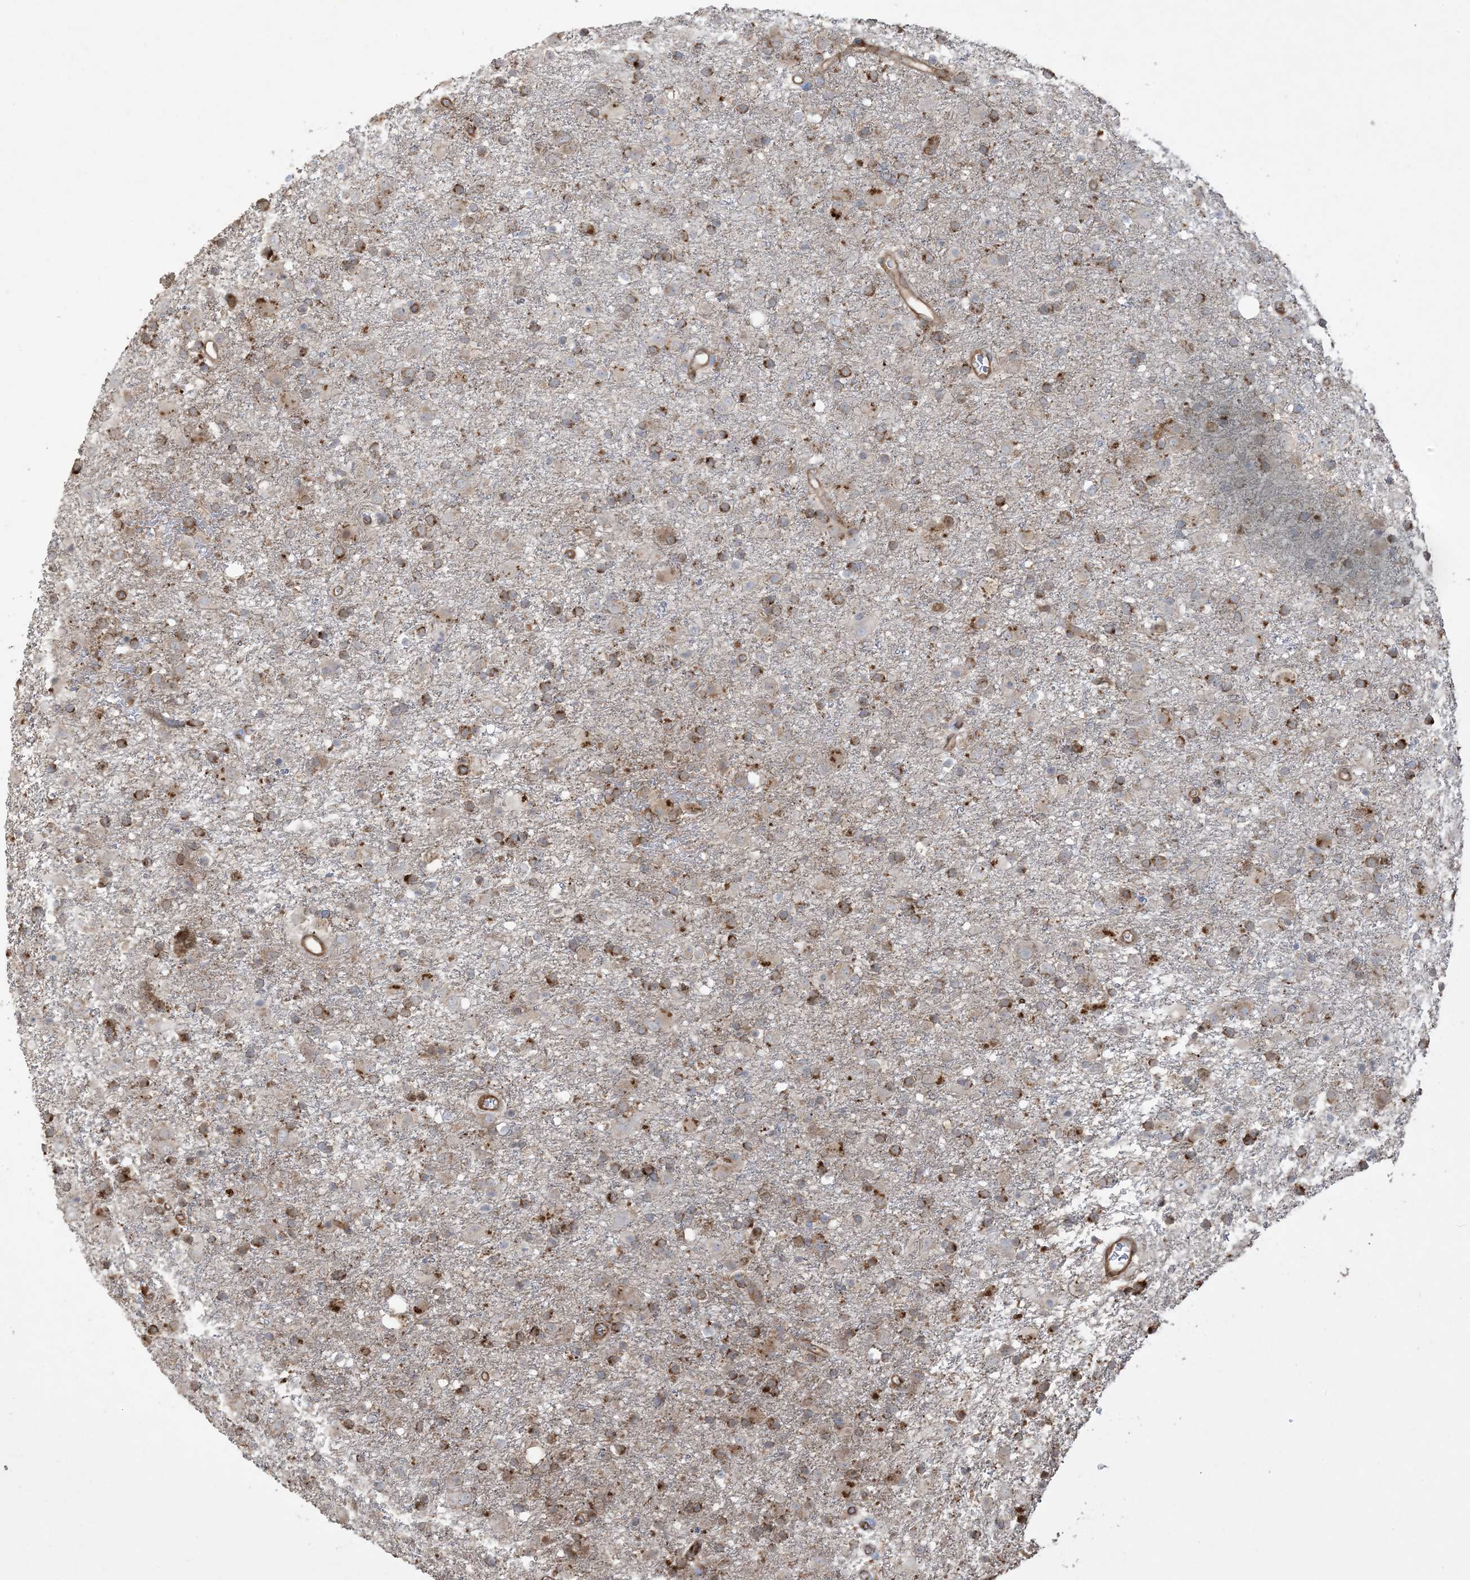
{"staining": {"intensity": "moderate", "quantity": "25%-75%", "location": "cytoplasmic/membranous"}, "tissue": "glioma", "cell_type": "Tumor cells", "image_type": "cancer", "snomed": [{"axis": "morphology", "description": "Glioma, malignant, Low grade"}, {"axis": "topography", "description": "Brain"}], "caption": "A high-resolution histopathology image shows IHC staining of malignant glioma (low-grade), which shows moderate cytoplasmic/membranous positivity in approximately 25%-75% of tumor cells. The staining is performed using DAB brown chromogen to label protein expression. The nuclei are counter-stained blue using hematoxylin.", "gene": "KLHL18", "patient": {"sex": "male", "age": 65}}